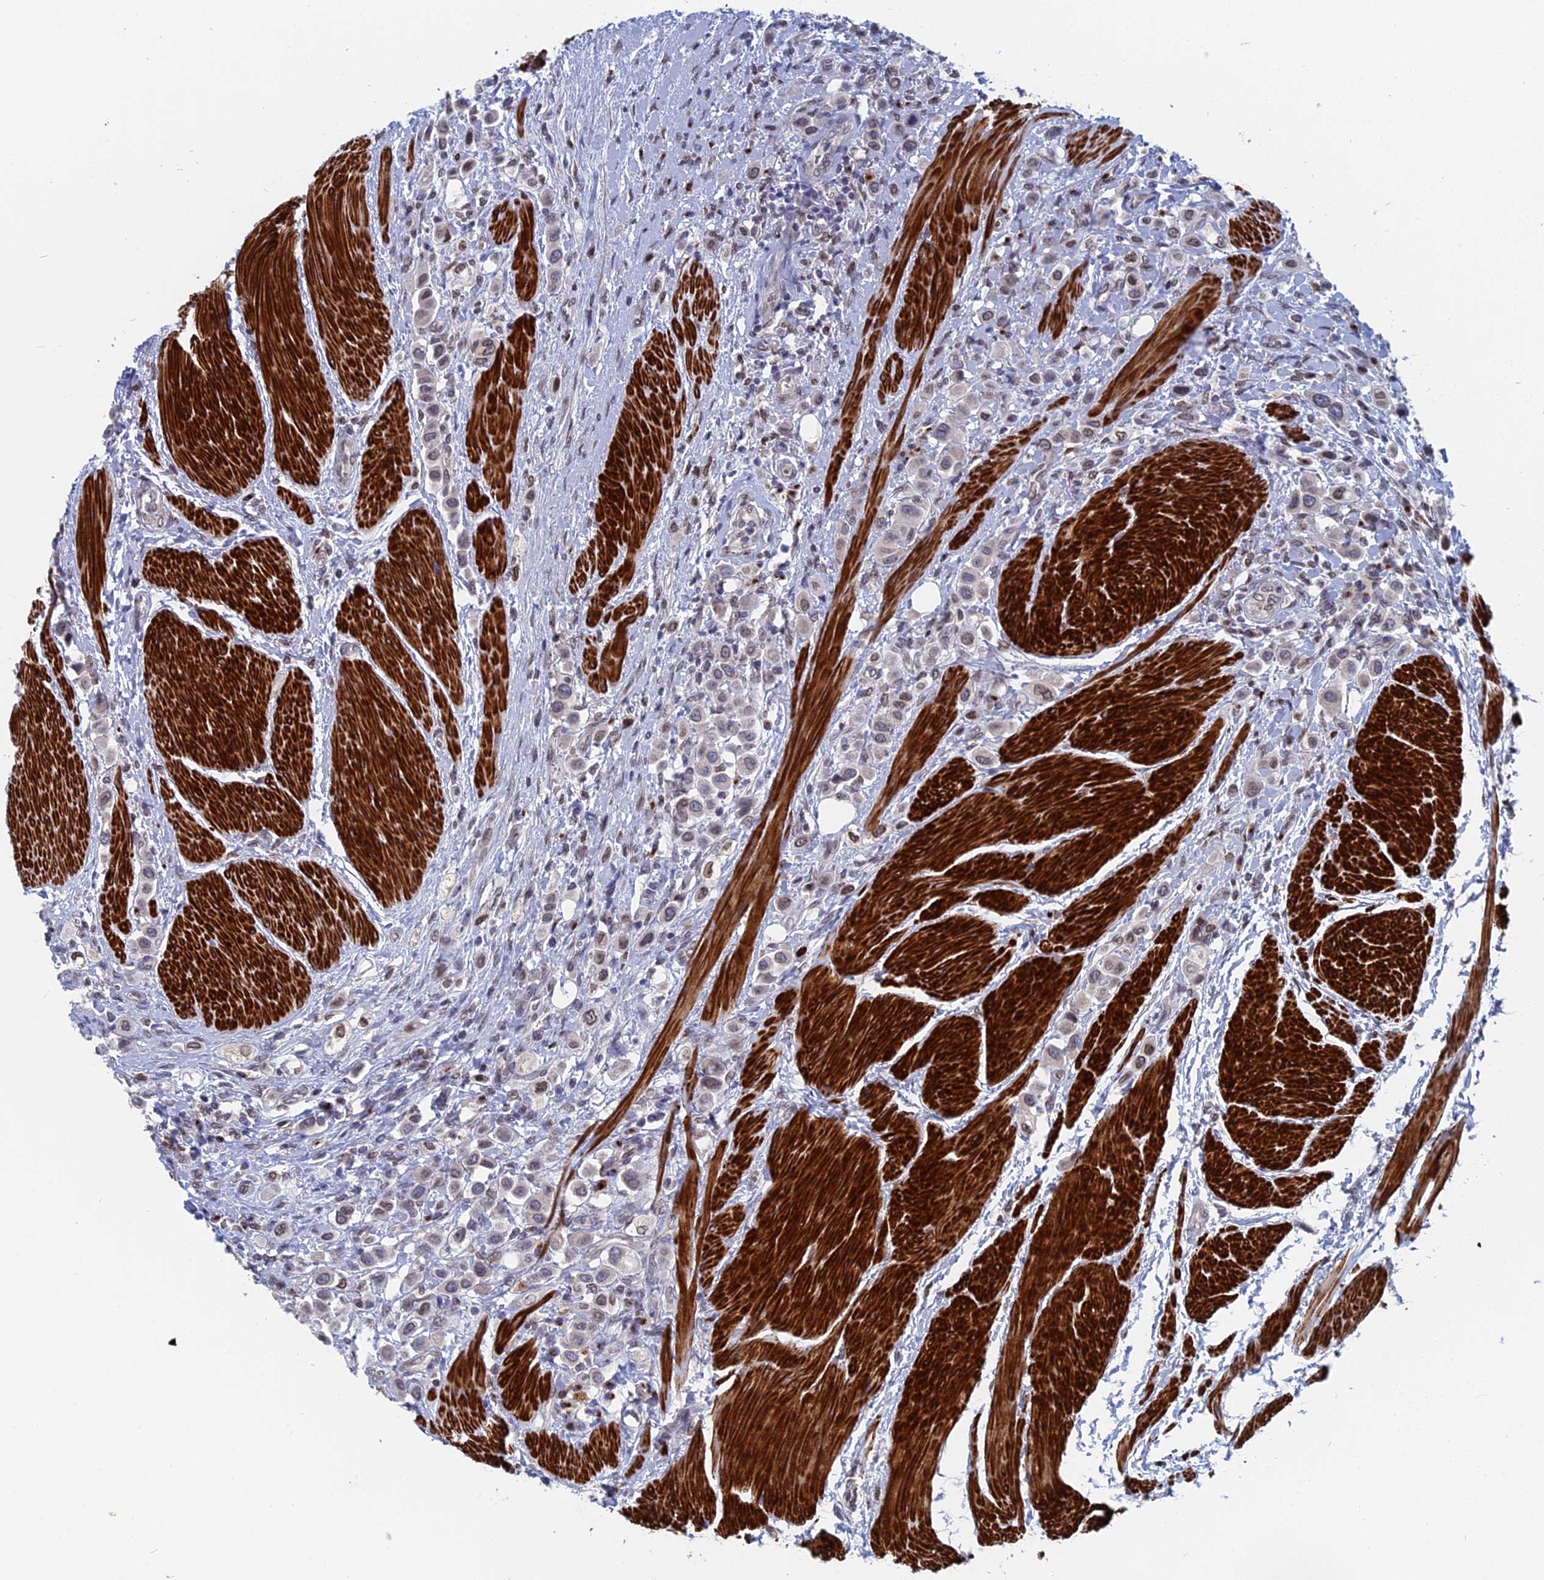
{"staining": {"intensity": "weak", "quantity": "<25%", "location": "nuclear"}, "tissue": "urothelial cancer", "cell_type": "Tumor cells", "image_type": "cancer", "snomed": [{"axis": "morphology", "description": "Urothelial carcinoma, High grade"}, {"axis": "topography", "description": "Urinary bladder"}], "caption": "Human high-grade urothelial carcinoma stained for a protein using IHC demonstrates no staining in tumor cells.", "gene": "MTRF1", "patient": {"sex": "male", "age": 50}}